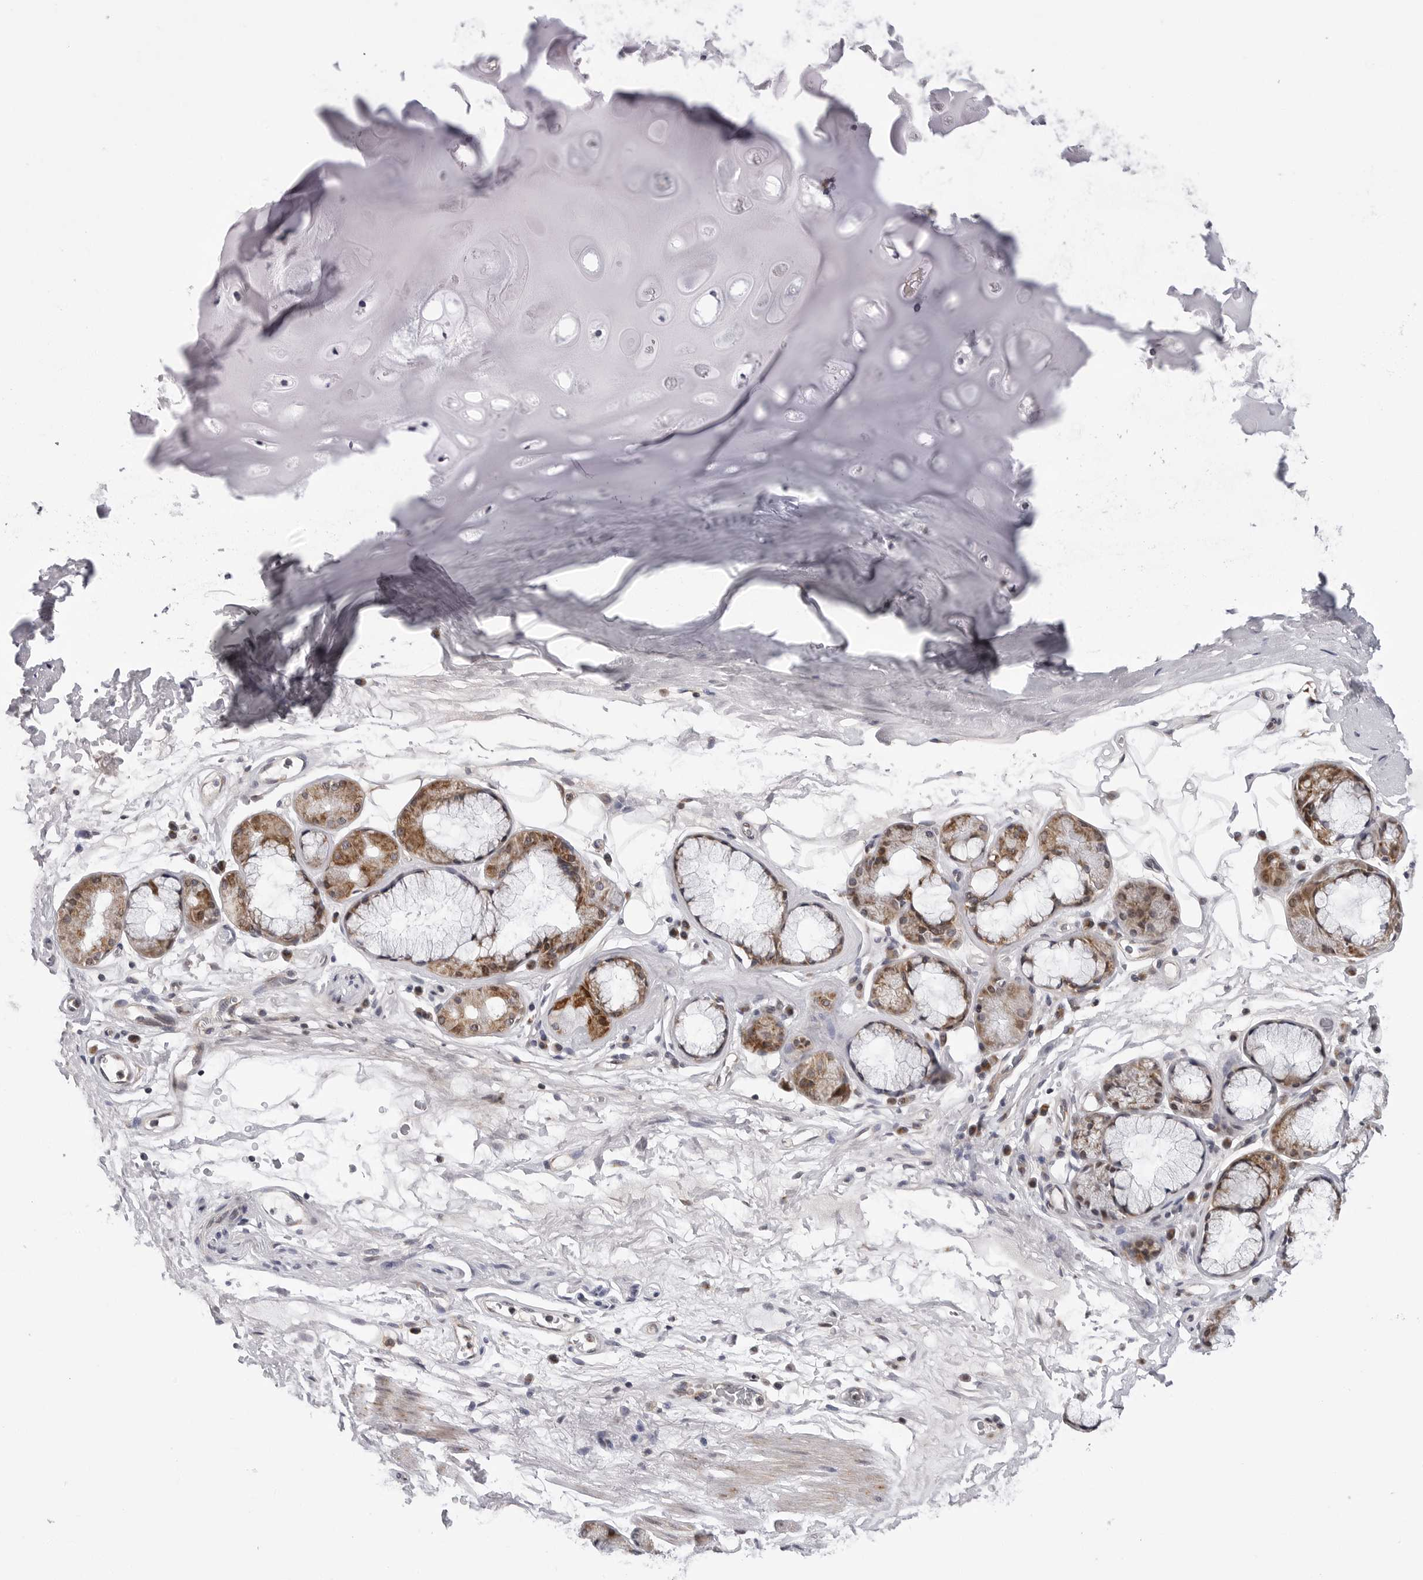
{"staining": {"intensity": "negative", "quantity": "none", "location": "none"}, "tissue": "adipose tissue", "cell_type": "Adipocytes", "image_type": "normal", "snomed": [{"axis": "morphology", "description": "Normal tissue, NOS"}, {"axis": "topography", "description": "Cartilage tissue"}], "caption": "Immunohistochemistry of benign human adipose tissue exhibits no staining in adipocytes. The staining is performed using DAB (3,3'-diaminobenzidine) brown chromogen with nuclei counter-stained in using hematoxylin.", "gene": "CDK20", "patient": {"sex": "female", "age": 63}}